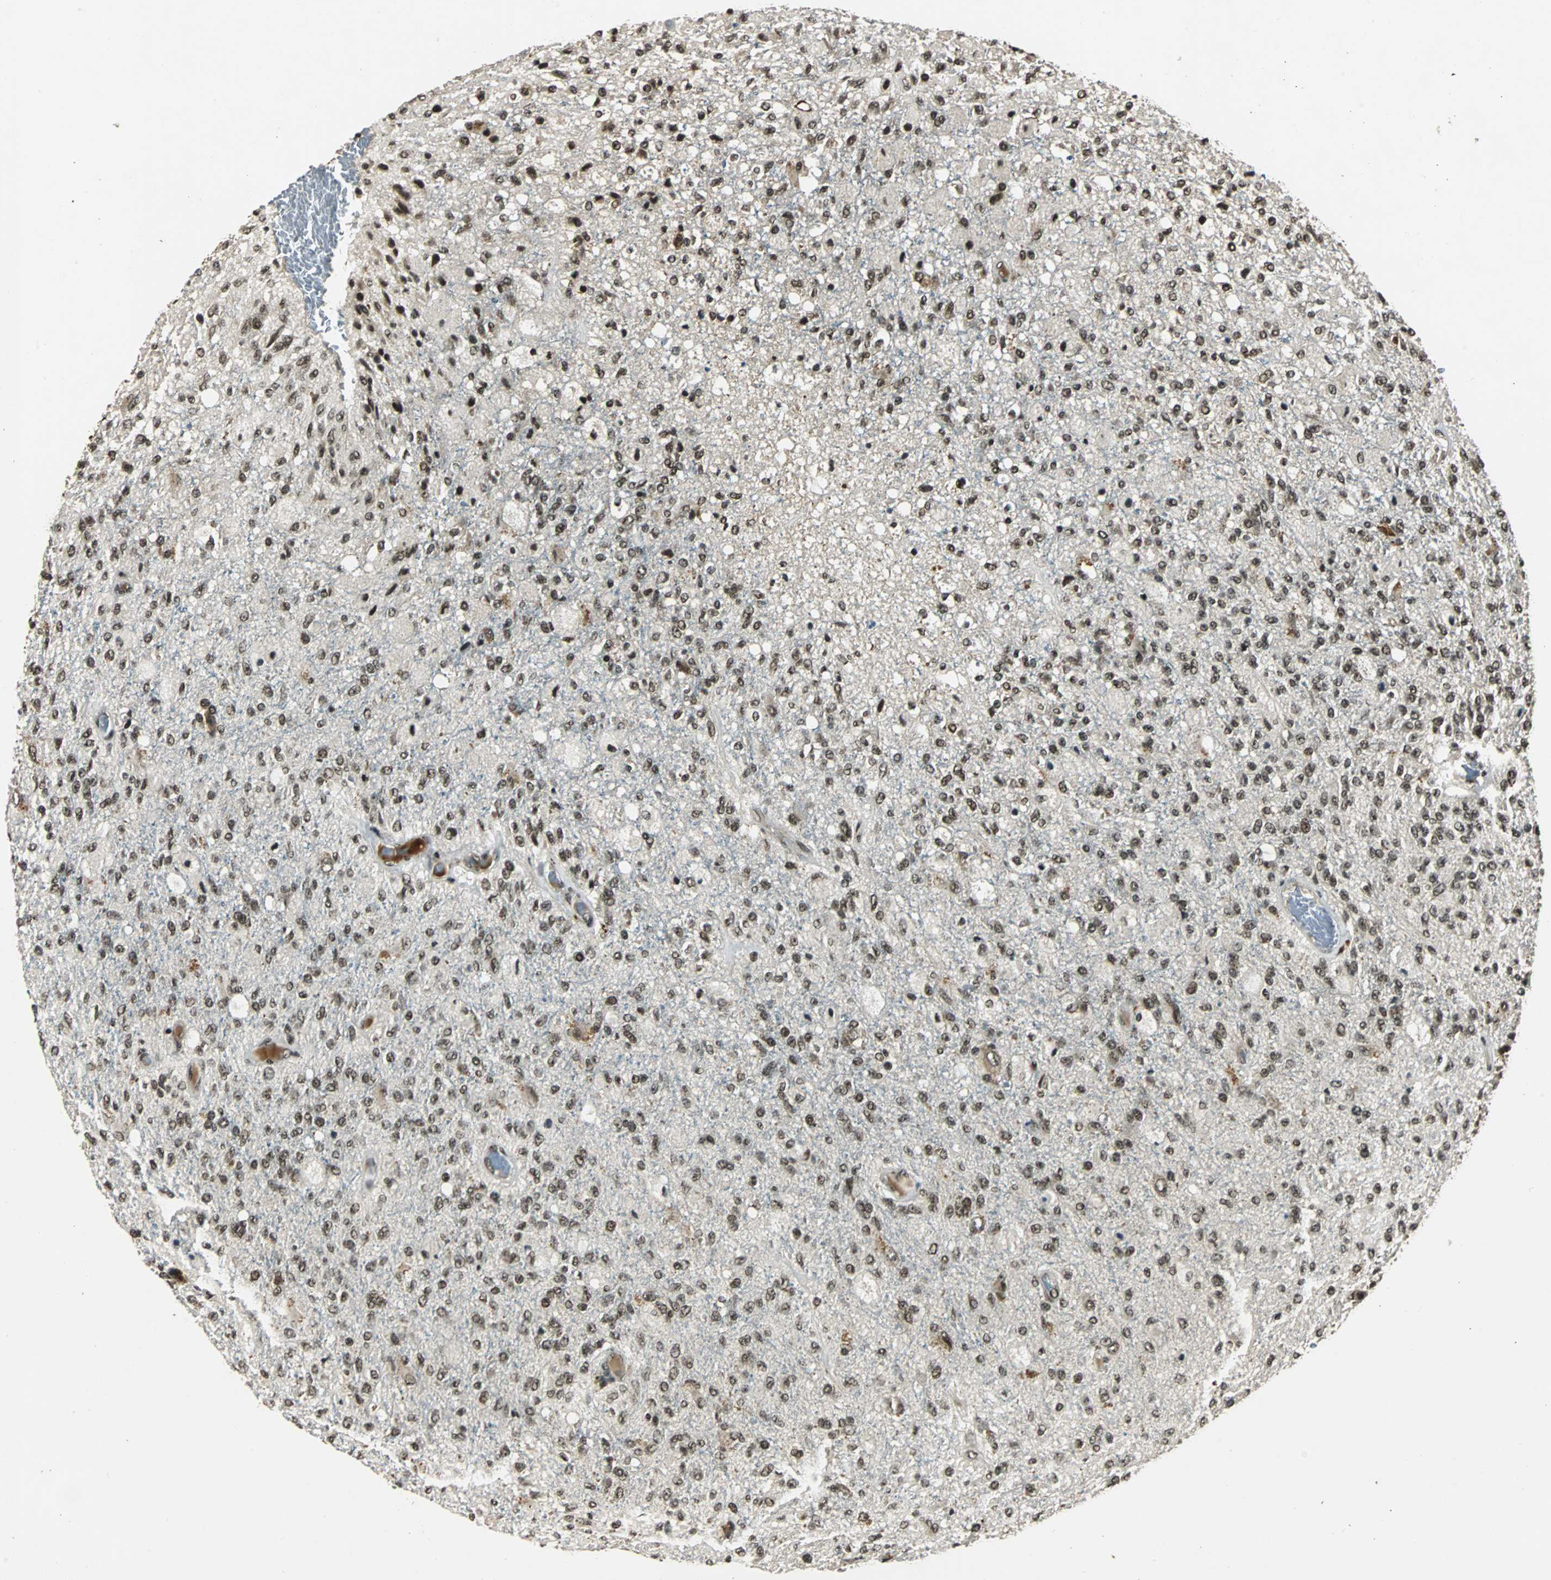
{"staining": {"intensity": "strong", "quantity": ">75%", "location": "nuclear"}, "tissue": "glioma", "cell_type": "Tumor cells", "image_type": "cancer", "snomed": [{"axis": "morphology", "description": "Normal tissue, NOS"}, {"axis": "morphology", "description": "Glioma, malignant, High grade"}, {"axis": "topography", "description": "Cerebral cortex"}], "caption": "There is high levels of strong nuclear expression in tumor cells of glioma, as demonstrated by immunohistochemical staining (brown color).", "gene": "TAF5", "patient": {"sex": "male", "age": 77}}